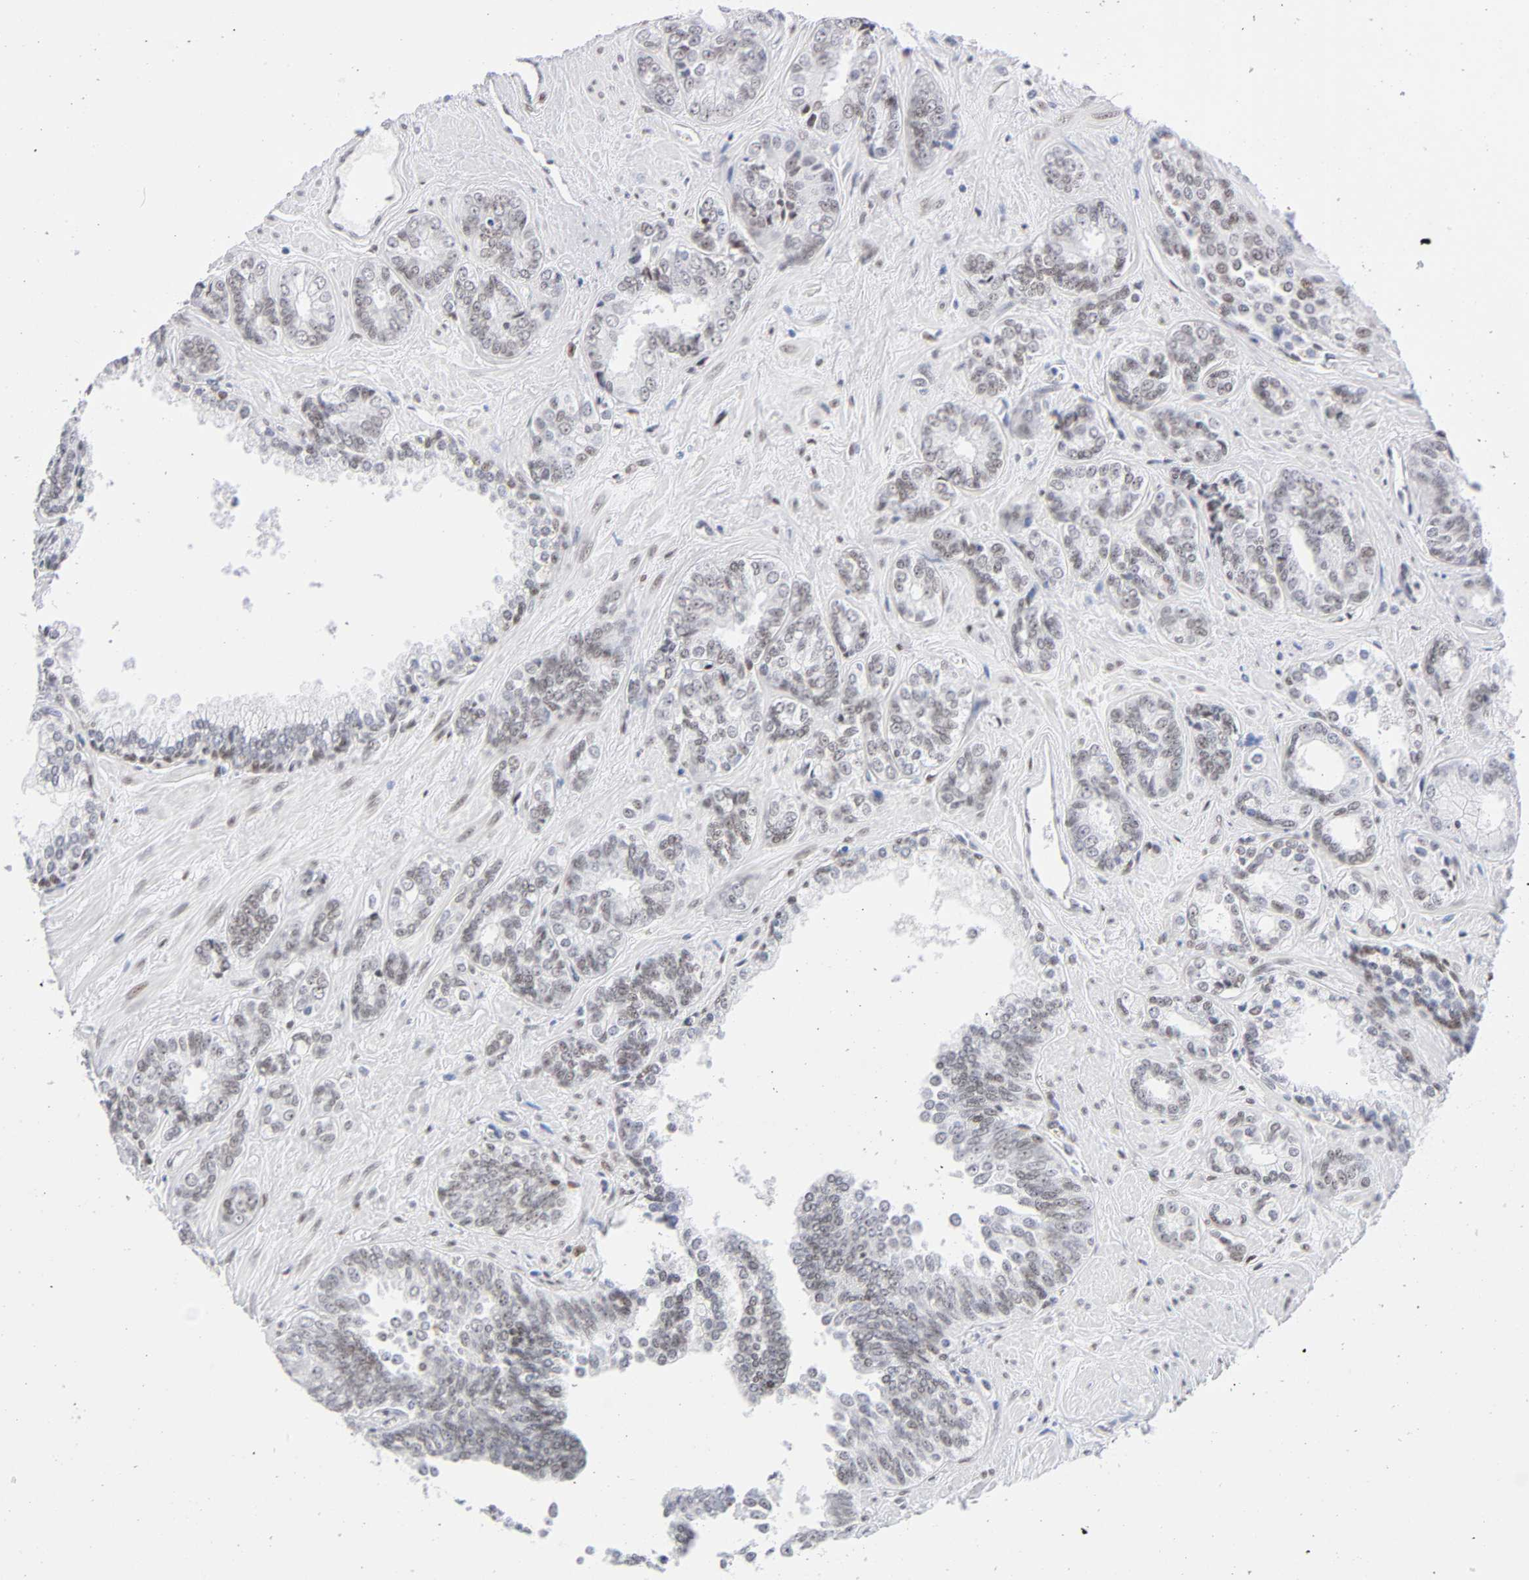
{"staining": {"intensity": "weak", "quantity": ">75%", "location": "nuclear"}, "tissue": "prostate cancer", "cell_type": "Tumor cells", "image_type": "cancer", "snomed": [{"axis": "morphology", "description": "Adenocarcinoma, High grade"}, {"axis": "topography", "description": "Prostate"}], "caption": "Protein staining of high-grade adenocarcinoma (prostate) tissue shows weak nuclear staining in about >75% of tumor cells.", "gene": "NFIC", "patient": {"sex": "male", "age": 67}}